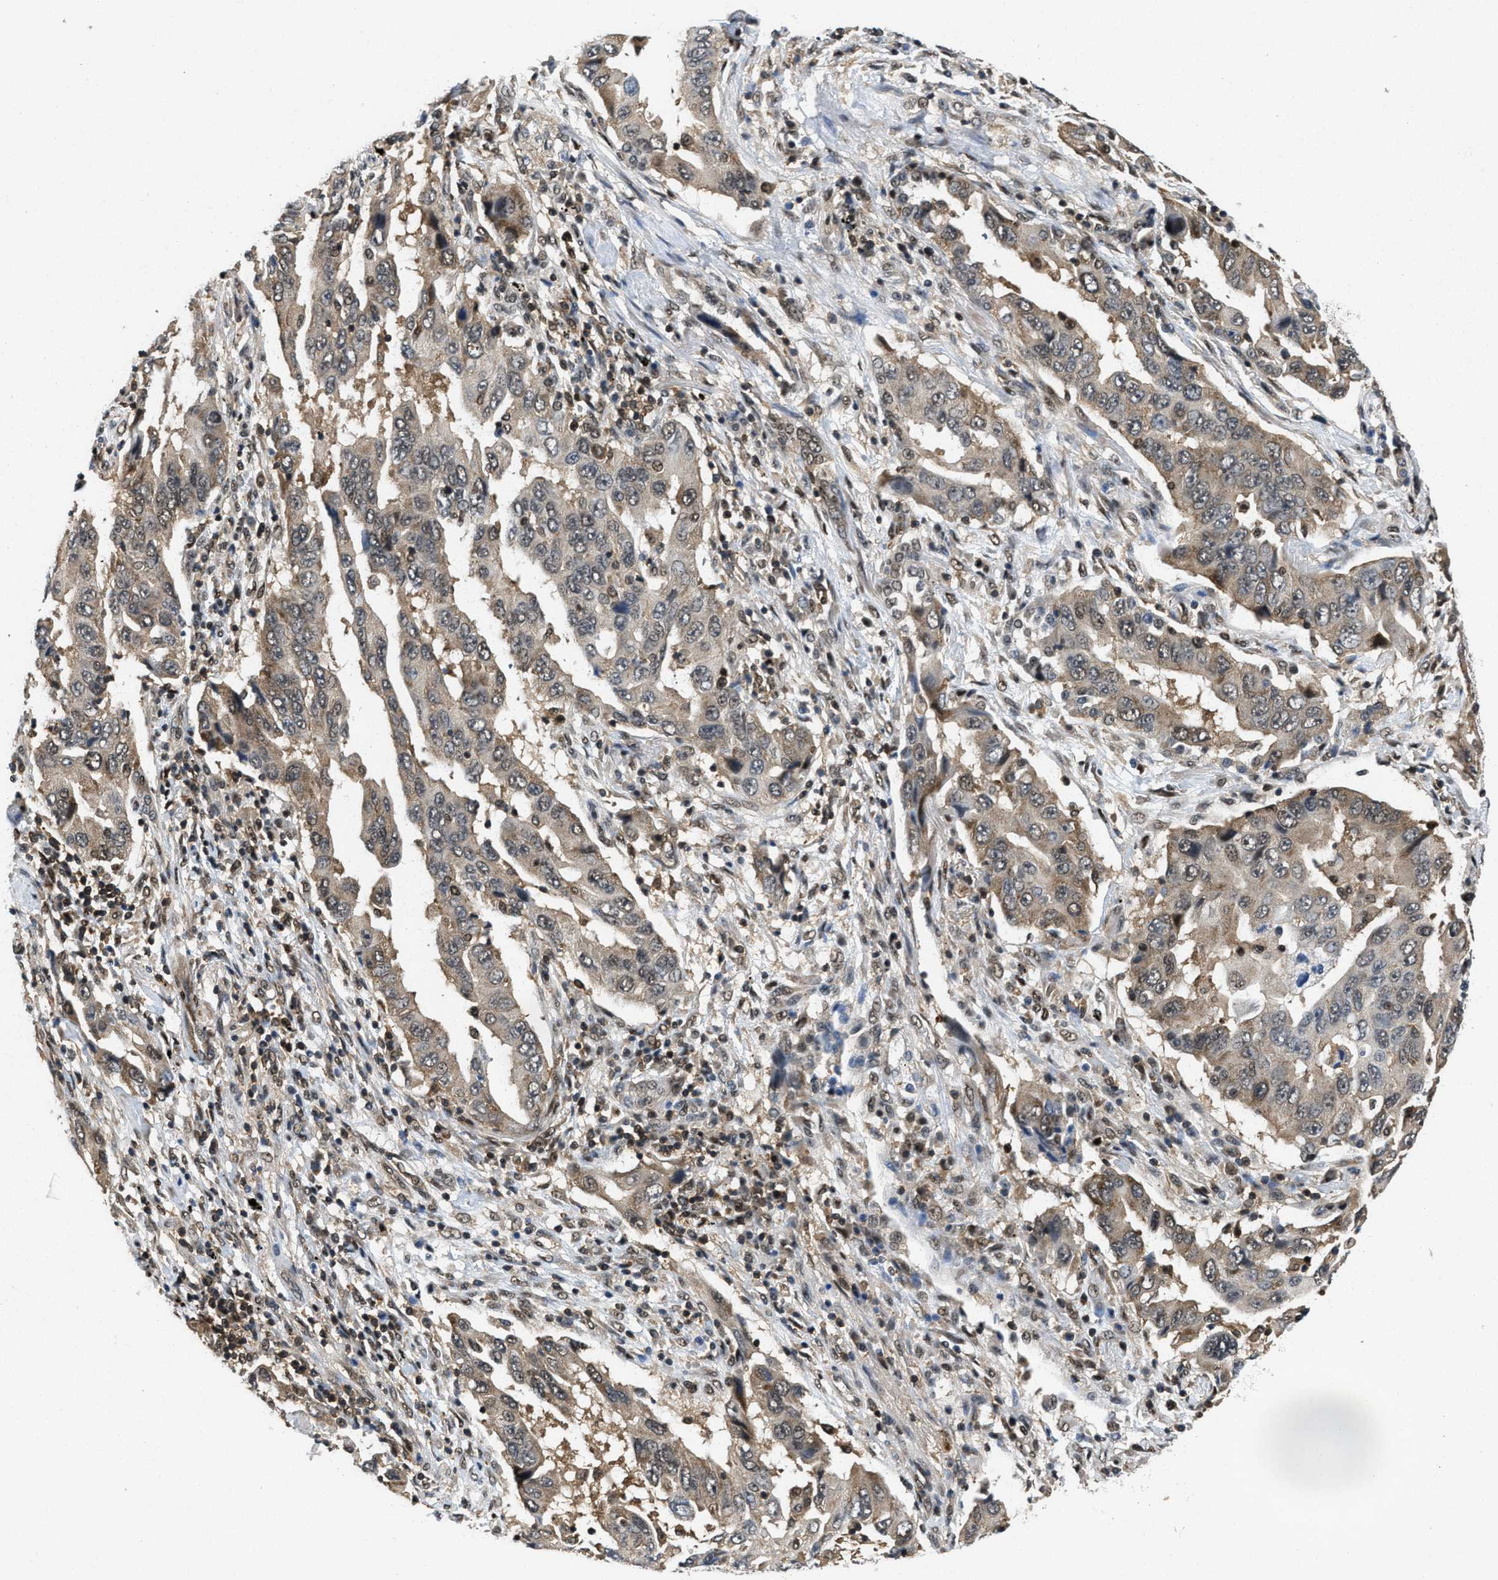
{"staining": {"intensity": "weak", "quantity": "25%-75%", "location": "cytoplasmic/membranous,nuclear"}, "tissue": "lung cancer", "cell_type": "Tumor cells", "image_type": "cancer", "snomed": [{"axis": "morphology", "description": "Adenocarcinoma, NOS"}, {"axis": "topography", "description": "Lung"}], "caption": "Human lung adenocarcinoma stained with a brown dye displays weak cytoplasmic/membranous and nuclear positive staining in approximately 25%-75% of tumor cells.", "gene": "ATF7IP", "patient": {"sex": "female", "age": 65}}